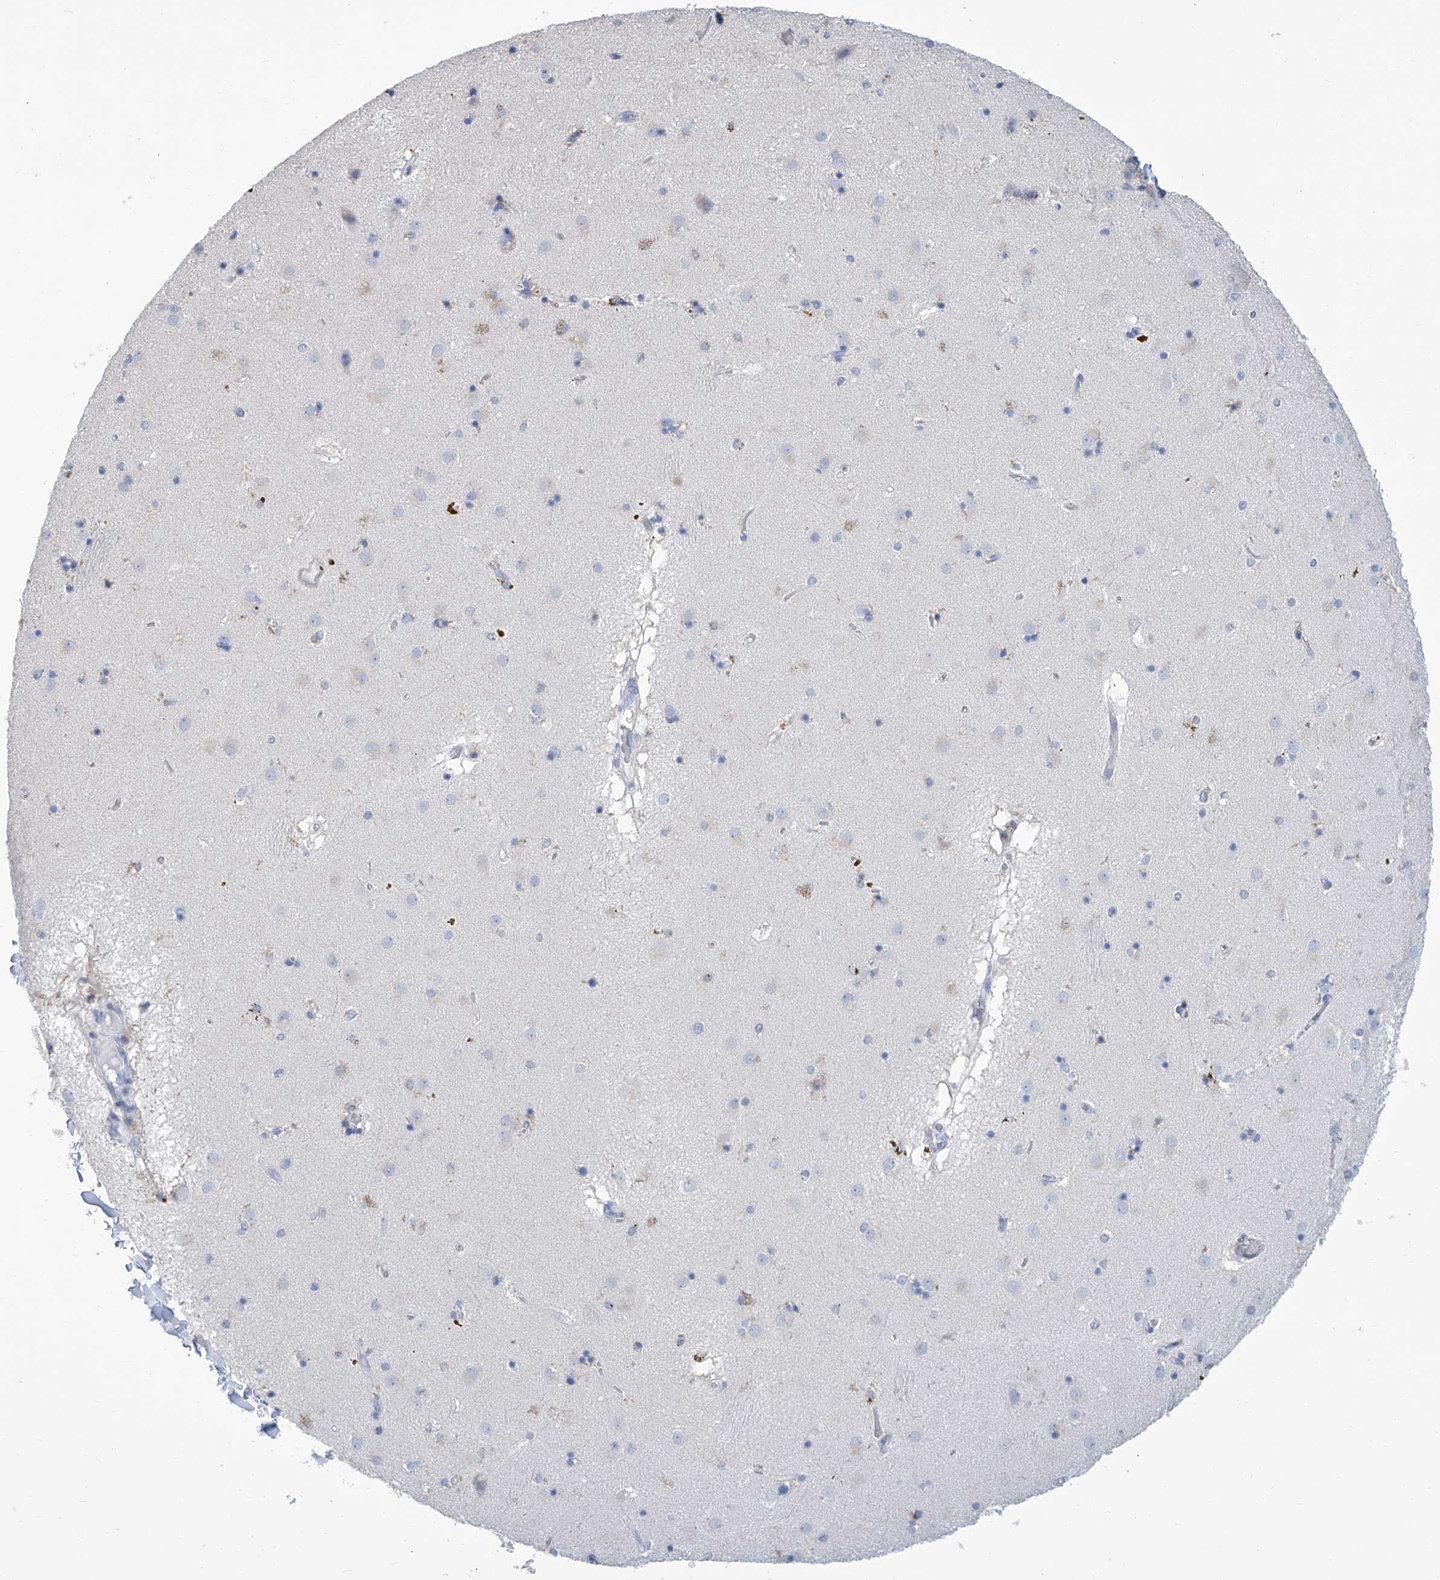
{"staining": {"intensity": "negative", "quantity": "none", "location": "none"}, "tissue": "caudate", "cell_type": "Glial cells", "image_type": "normal", "snomed": [{"axis": "morphology", "description": "Normal tissue, NOS"}, {"axis": "topography", "description": "Lateral ventricle wall"}], "caption": "The photomicrograph demonstrates no significant expression in glial cells of caudate. (Stains: DAB (3,3'-diaminobenzidine) immunohistochemistry (IHC) with hematoxylin counter stain, Microscopy: brightfield microscopy at high magnification).", "gene": "IMPA2", "patient": {"sex": "male", "age": 70}}